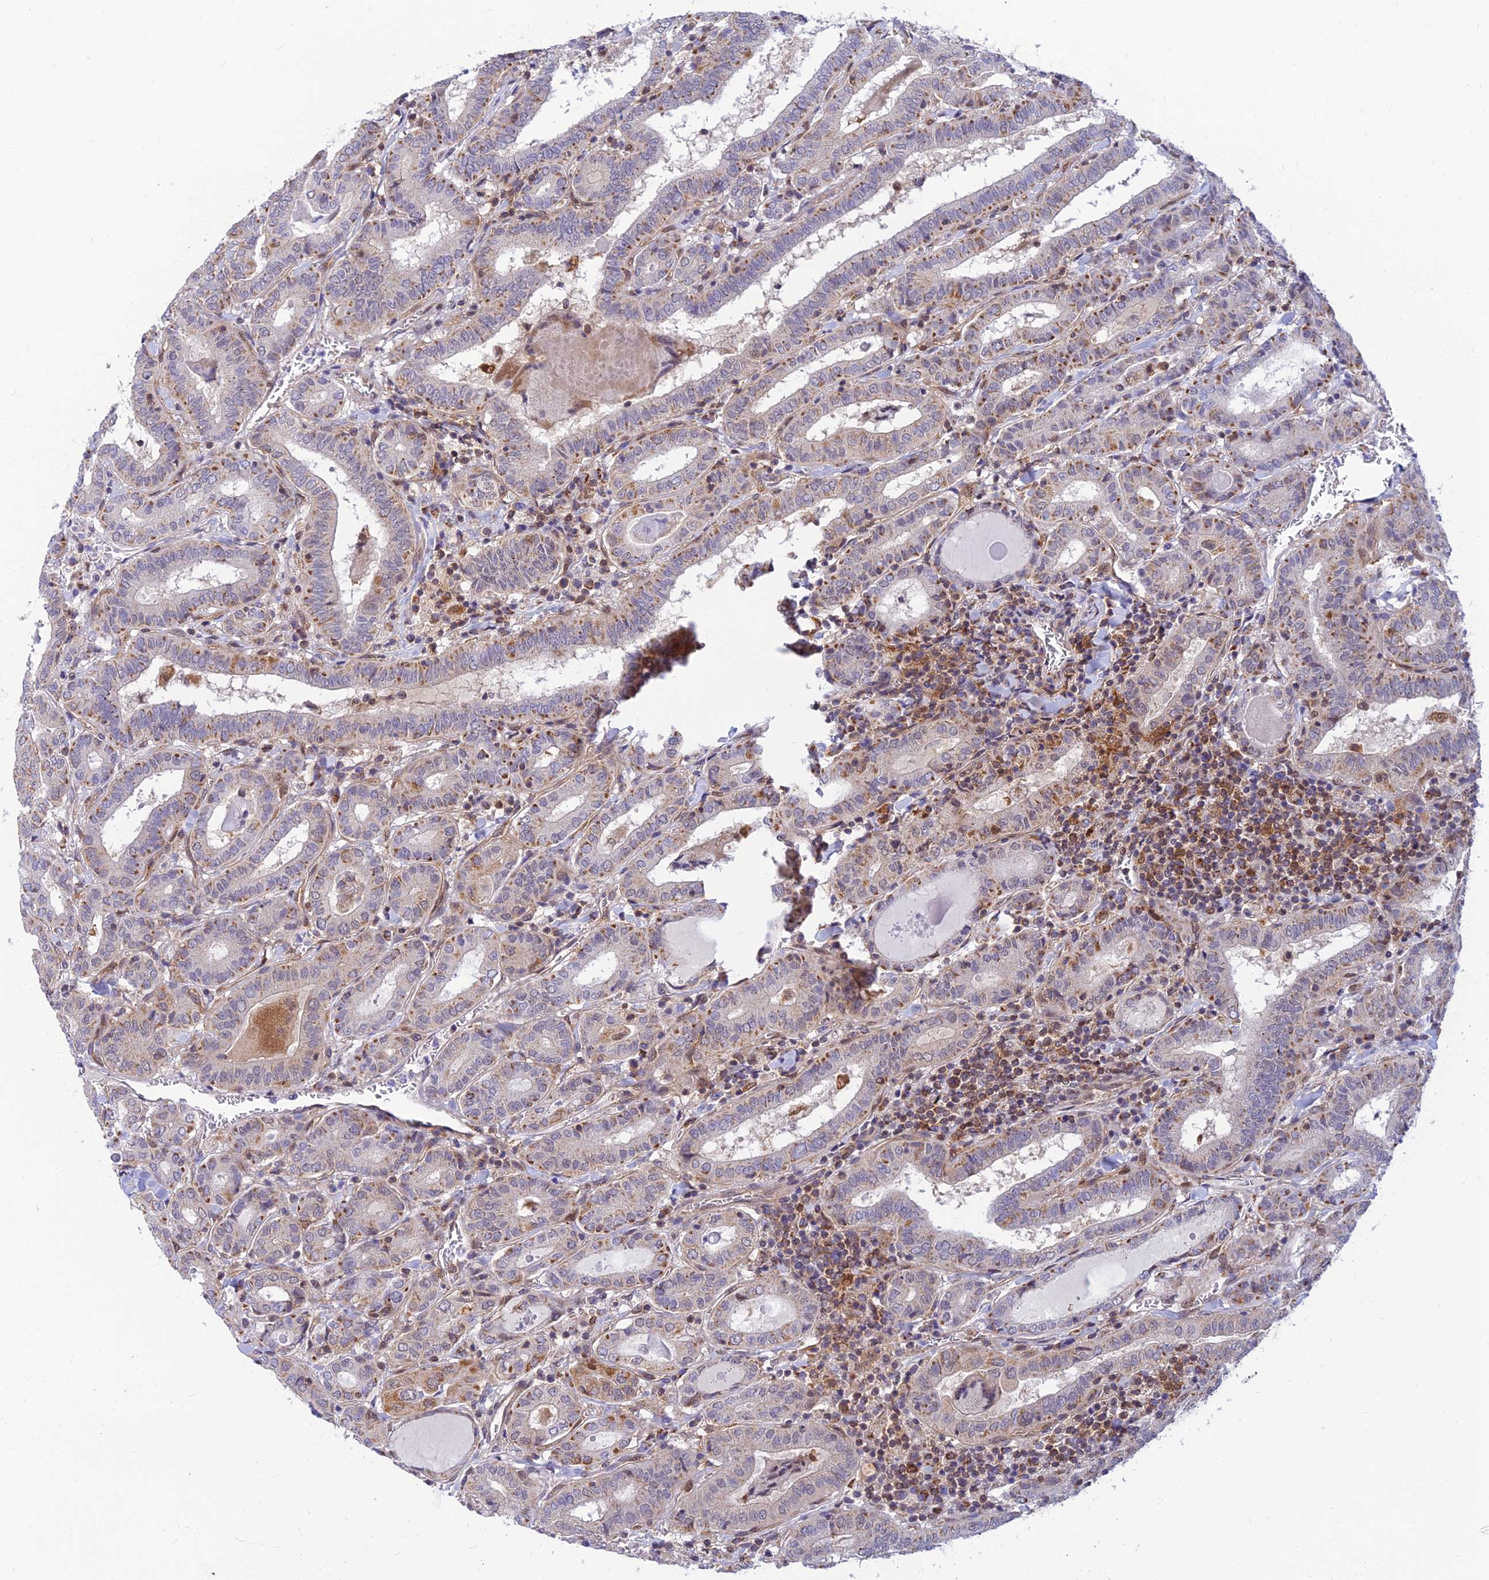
{"staining": {"intensity": "weak", "quantity": "<25%", "location": "cytoplasmic/membranous"}, "tissue": "thyroid cancer", "cell_type": "Tumor cells", "image_type": "cancer", "snomed": [{"axis": "morphology", "description": "Papillary adenocarcinoma, NOS"}, {"axis": "topography", "description": "Thyroid gland"}], "caption": "Immunohistochemistry histopathology image of human thyroid papillary adenocarcinoma stained for a protein (brown), which exhibits no expression in tumor cells.", "gene": "LYSMD2", "patient": {"sex": "female", "age": 72}}